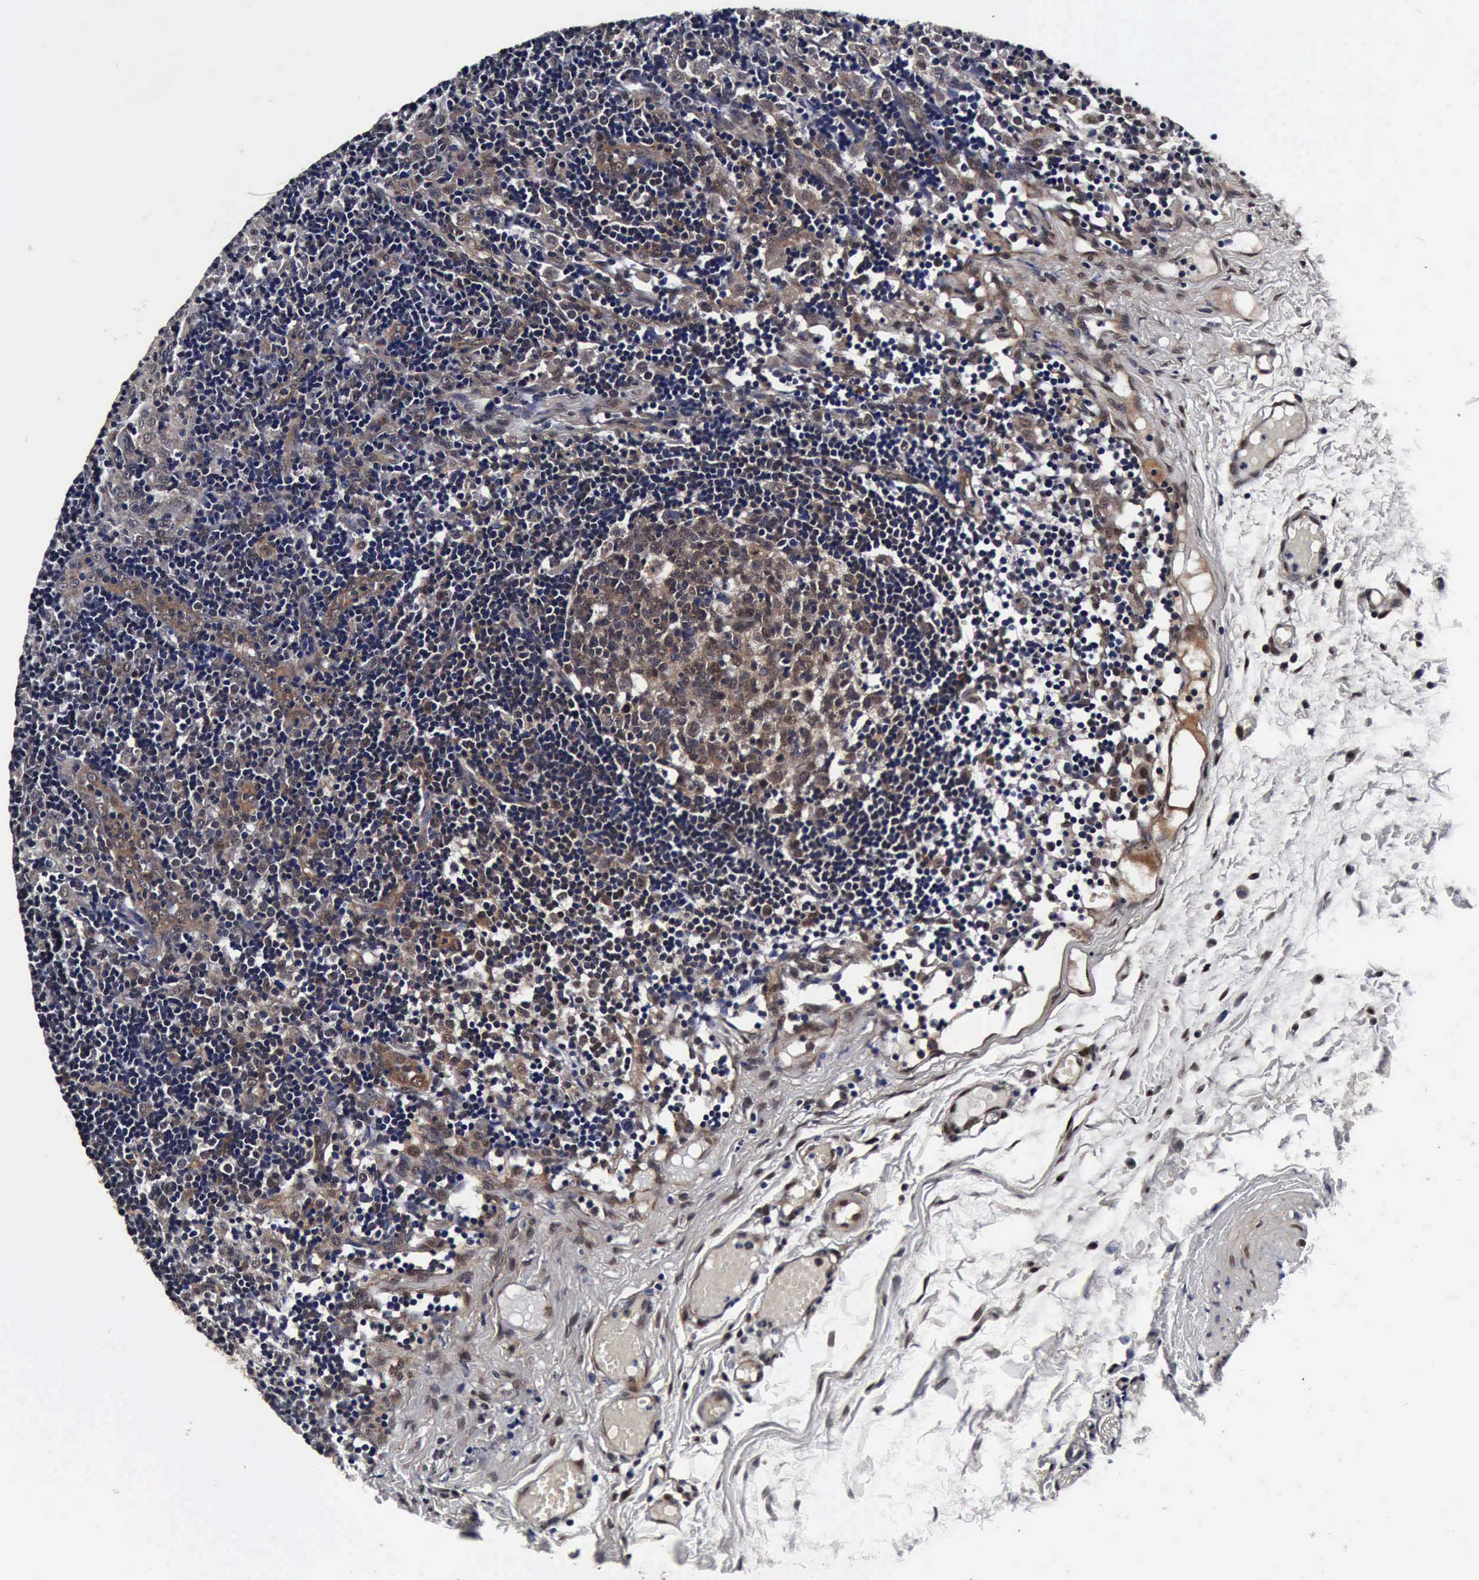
{"staining": {"intensity": "moderate", "quantity": "25%-75%", "location": "none"}, "tissue": "lymph node", "cell_type": "Germinal center cells", "image_type": "normal", "snomed": [{"axis": "morphology", "description": "Normal tissue, NOS"}, {"axis": "morphology", "description": "Inflammation, NOS"}, {"axis": "topography", "description": "Lymph node"}, {"axis": "topography", "description": "Salivary gland"}], "caption": "Brown immunohistochemical staining in unremarkable human lymph node demonstrates moderate None positivity in about 25%-75% of germinal center cells.", "gene": "UBC", "patient": {"sex": "male", "age": 3}}